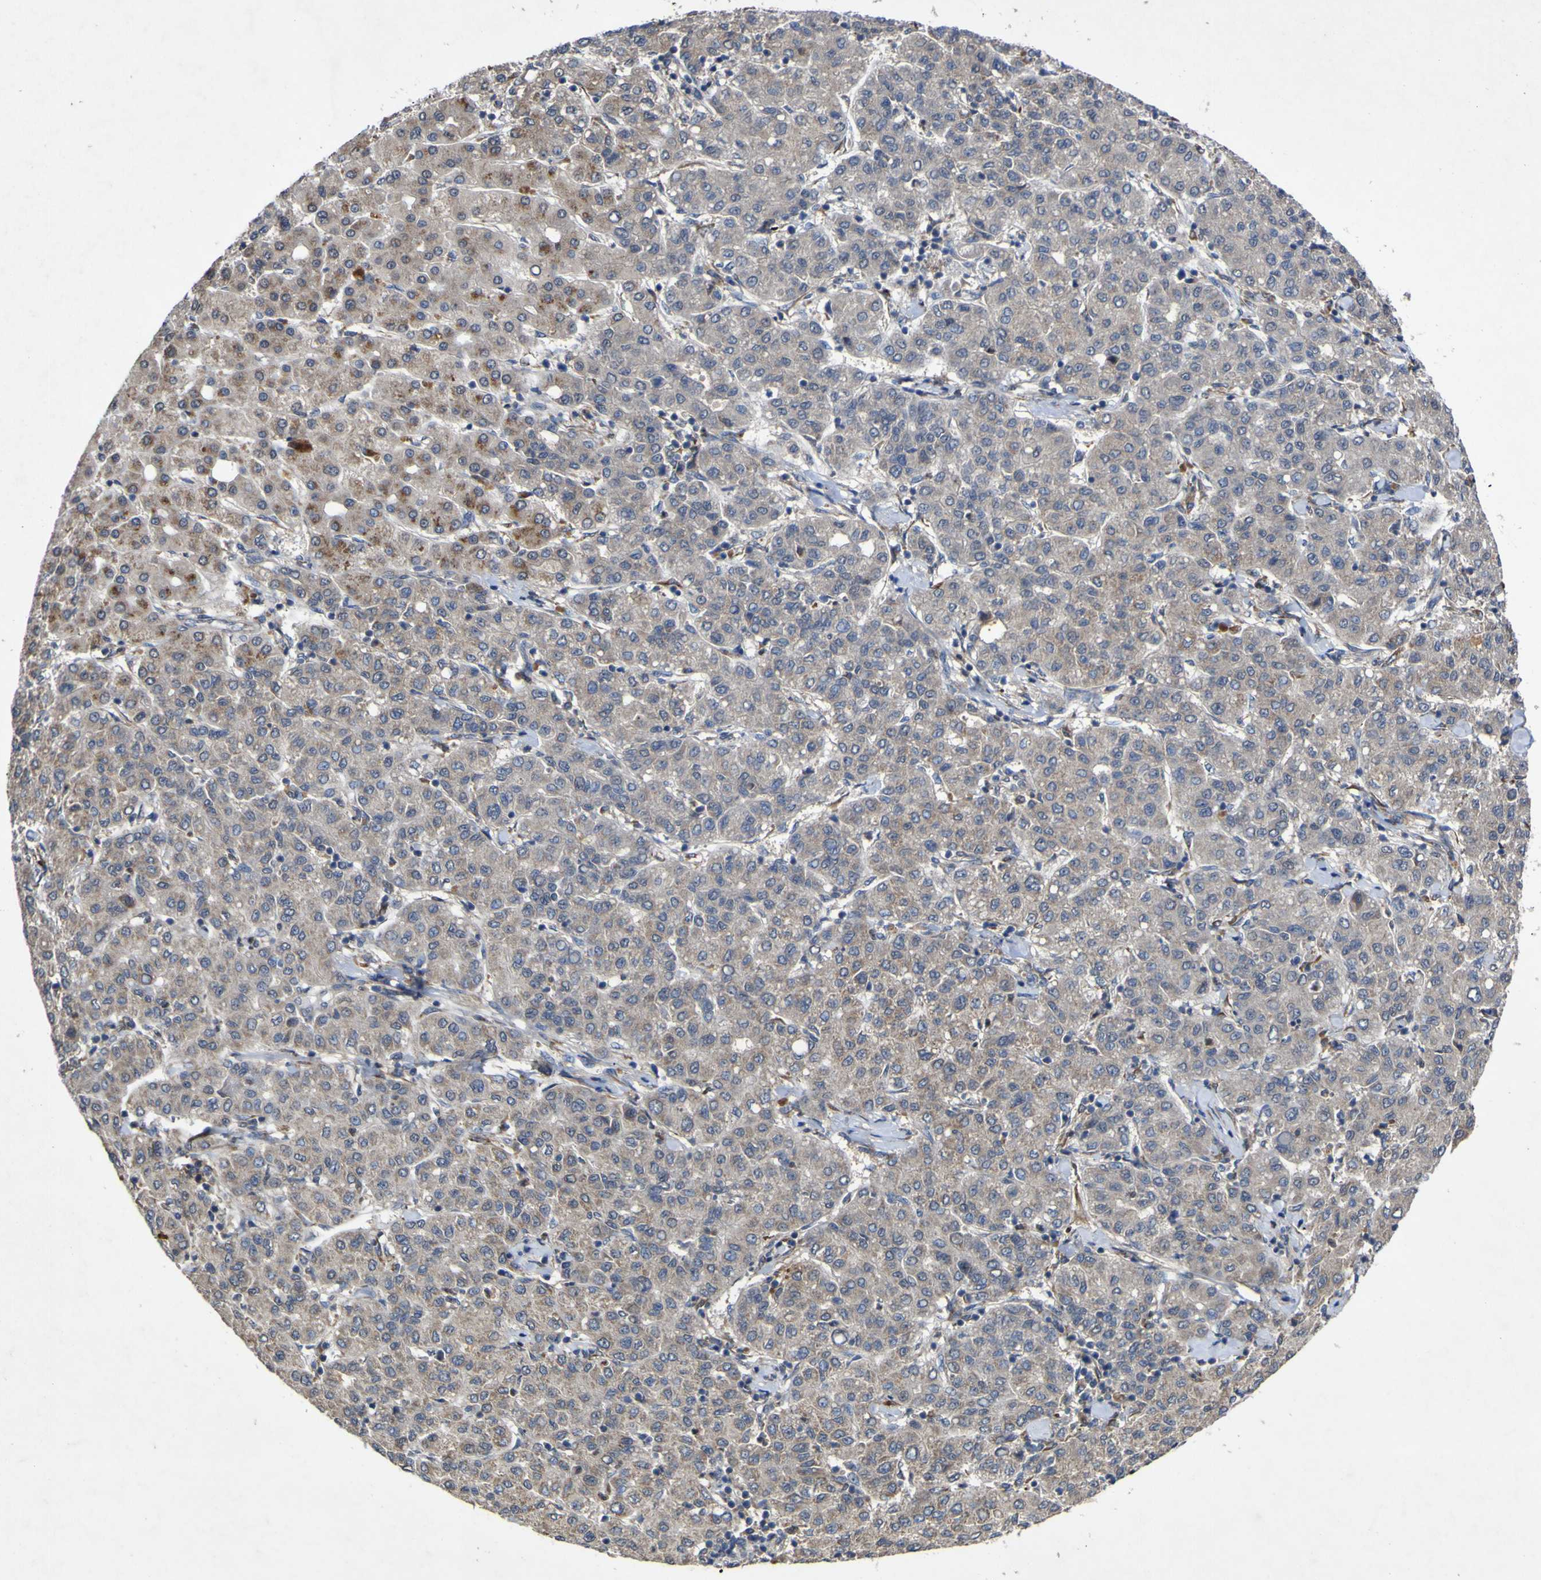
{"staining": {"intensity": "weak", "quantity": ">75%", "location": "cytoplasmic/membranous"}, "tissue": "liver cancer", "cell_type": "Tumor cells", "image_type": "cancer", "snomed": [{"axis": "morphology", "description": "Carcinoma, Hepatocellular, NOS"}, {"axis": "topography", "description": "Liver"}], "caption": "This is a photomicrograph of immunohistochemistry (IHC) staining of liver cancer, which shows weak positivity in the cytoplasmic/membranous of tumor cells.", "gene": "IRAK2", "patient": {"sex": "male", "age": 65}}